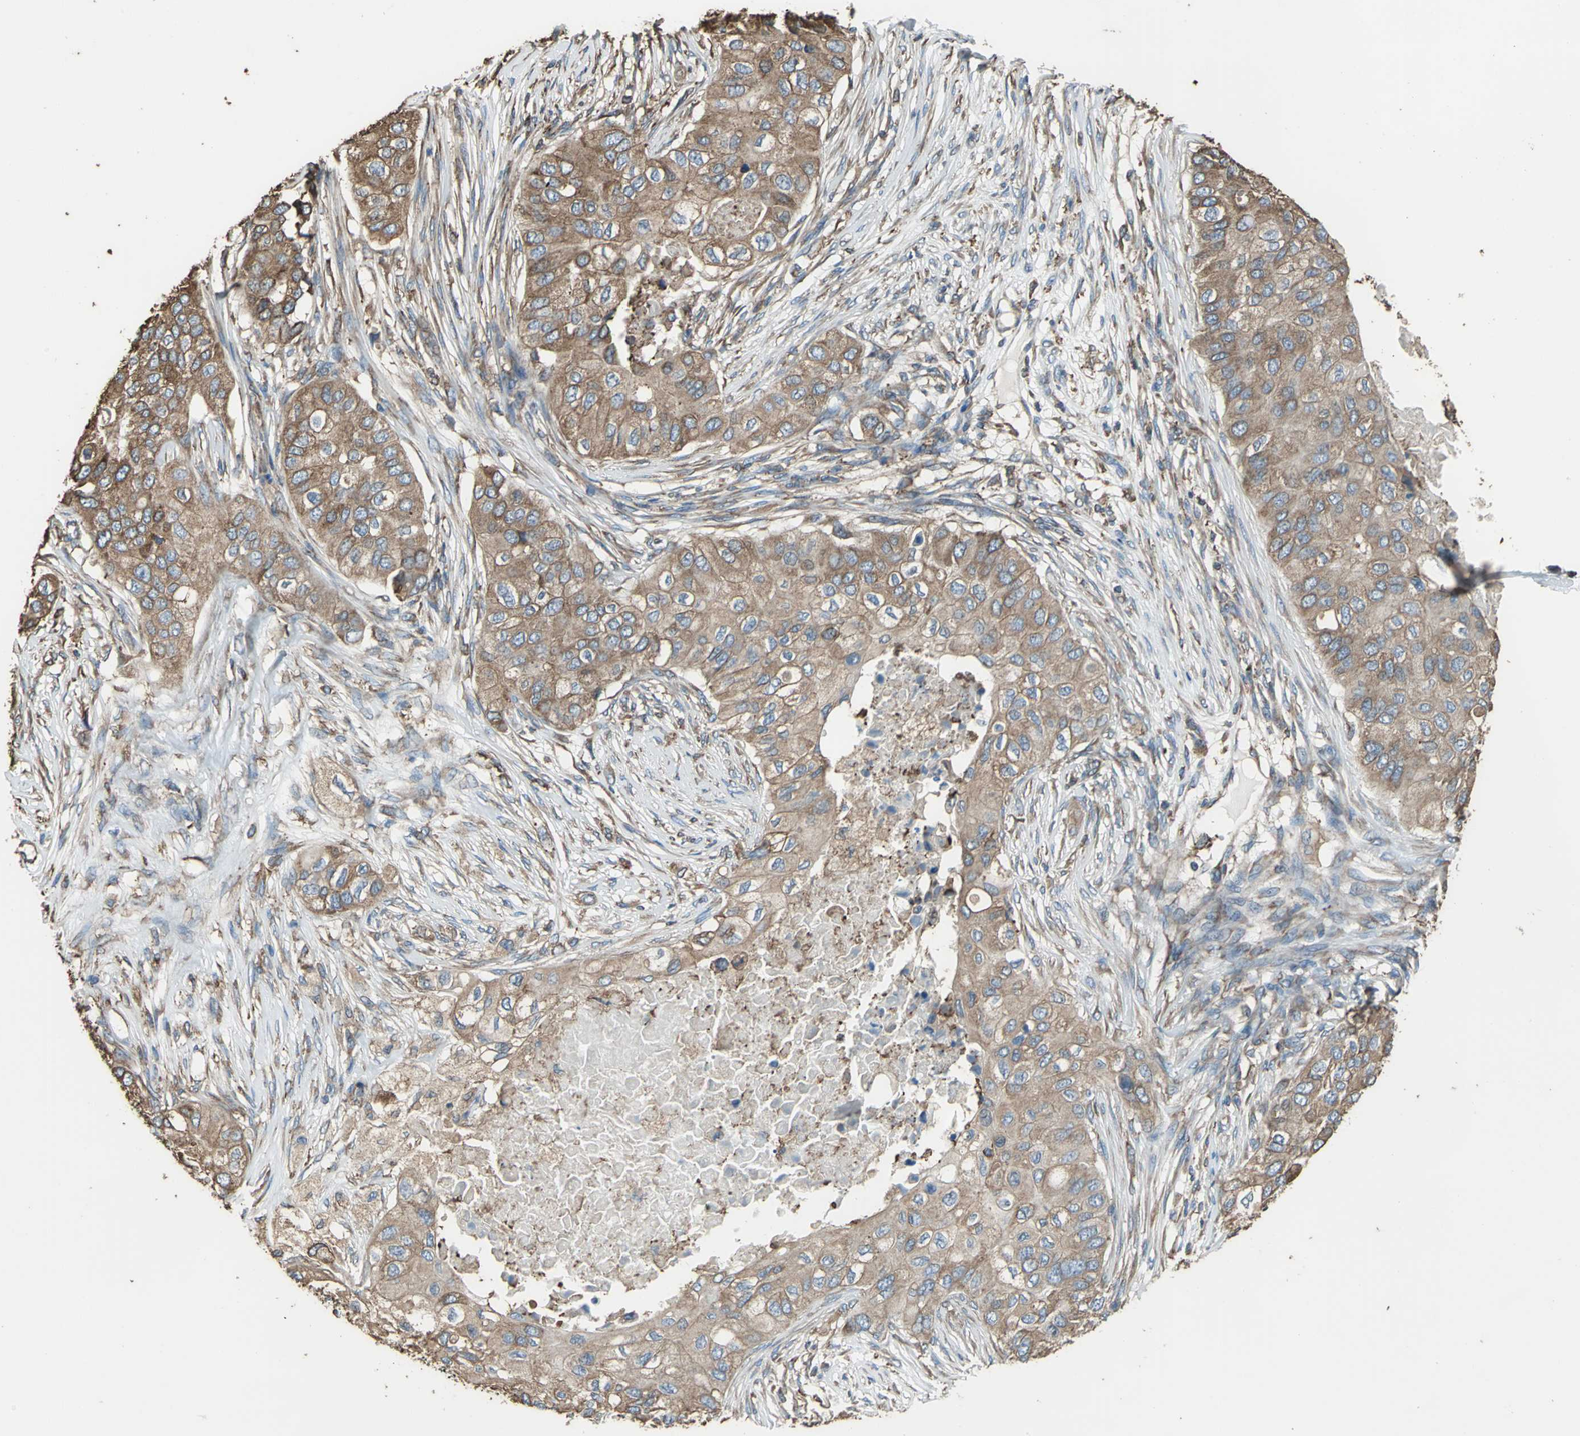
{"staining": {"intensity": "strong", "quantity": ">75%", "location": "cytoplasmic/membranous"}, "tissue": "breast cancer", "cell_type": "Tumor cells", "image_type": "cancer", "snomed": [{"axis": "morphology", "description": "Normal tissue, NOS"}, {"axis": "morphology", "description": "Duct carcinoma"}, {"axis": "topography", "description": "Breast"}], "caption": "This histopathology image exhibits immunohistochemistry staining of breast cancer, with high strong cytoplasmic/membranous positivity in about >75% of tumor cells.", "gene": "GPANK1", "patient": {"sex": "female", "age": 49}}